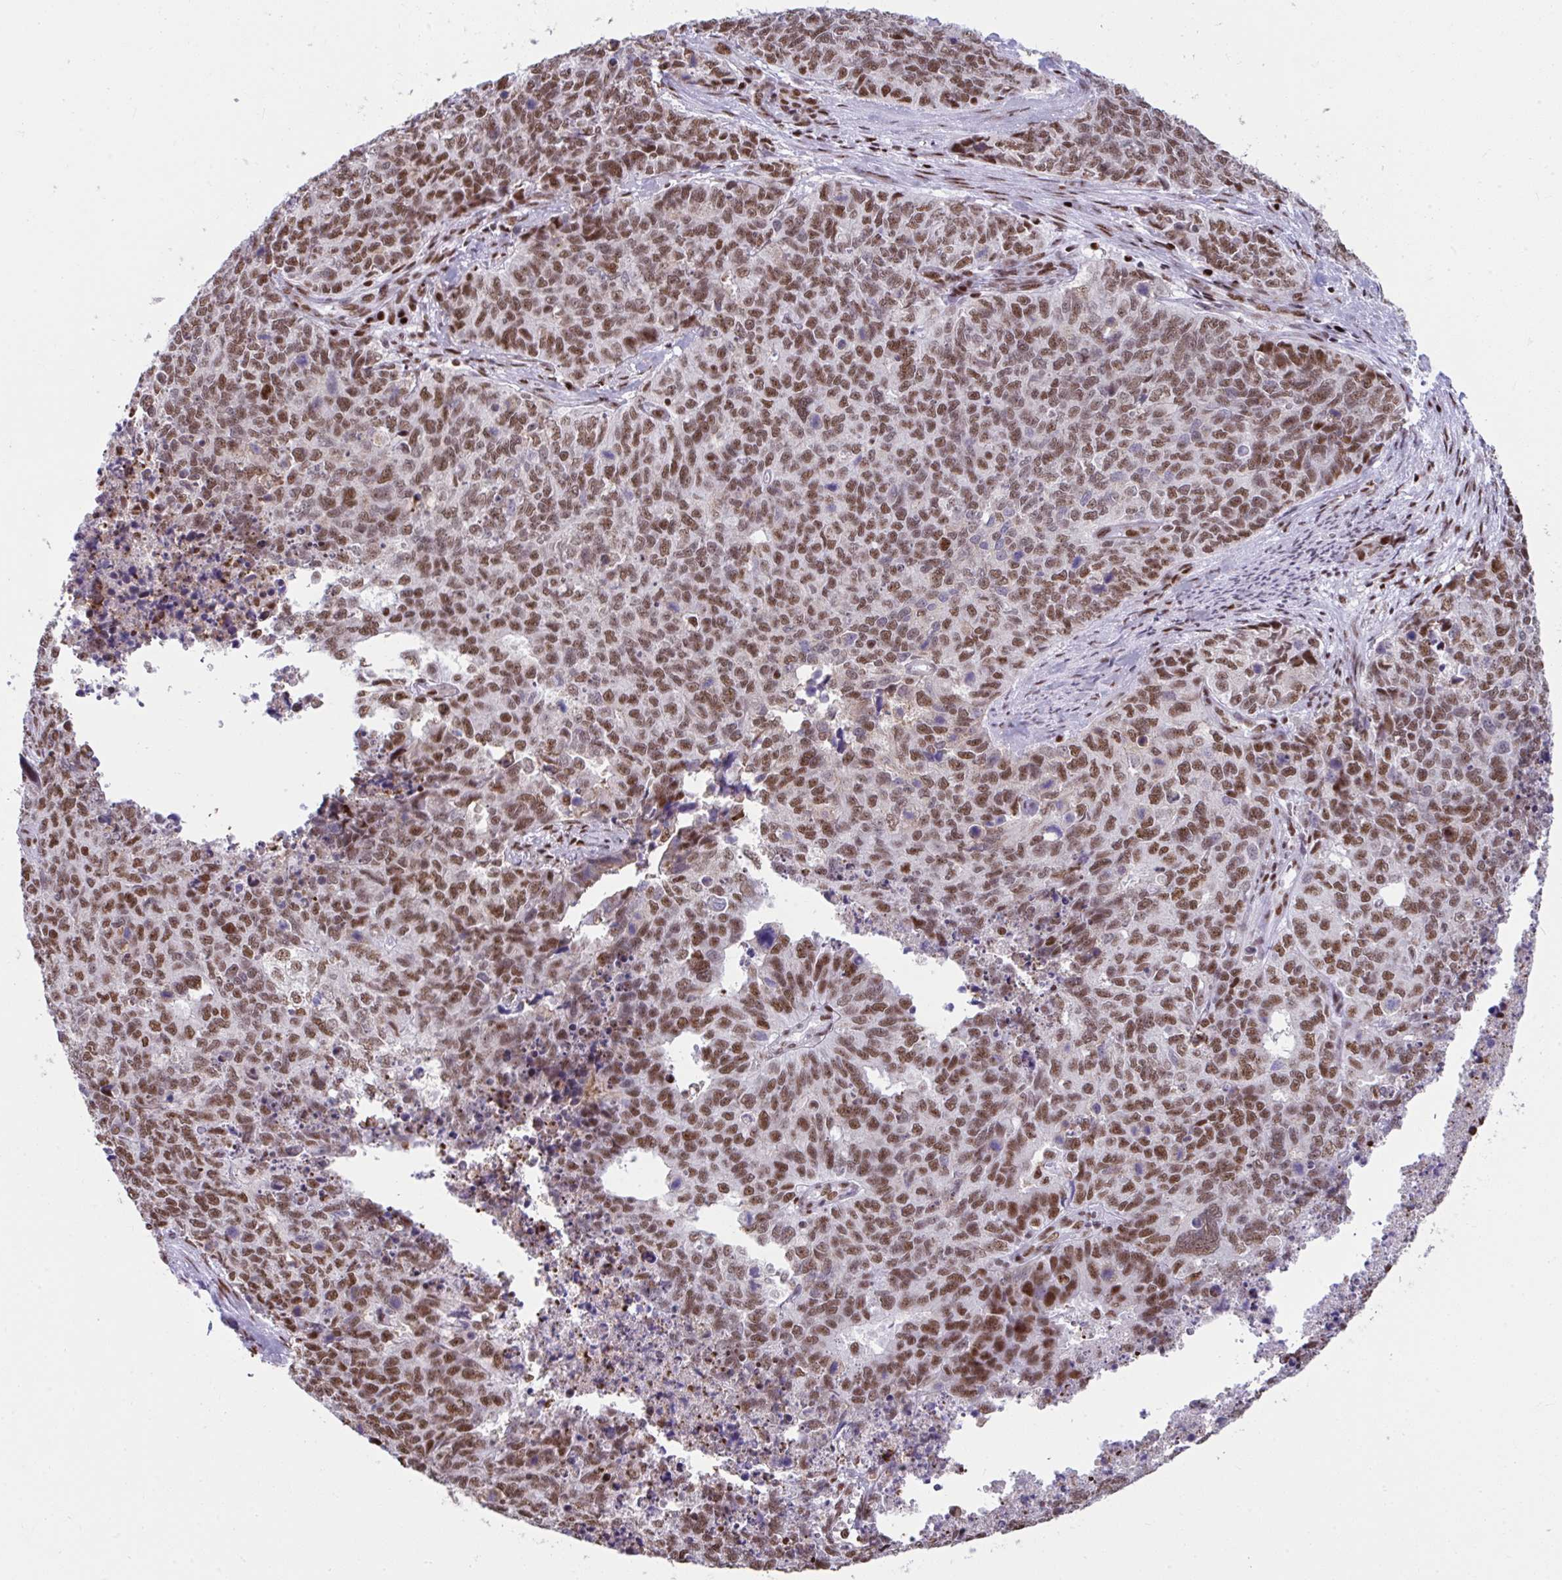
{"staining": {"intensity": "moderate", "quantity": ">75%", "location": "nuclear"}, "tissue": "cervical cancer", "cell_type": "Tumor cells", "image_type": "cancer", "snomed": [{"axis": "morphology", "description": "Adenocarcinoma, NOS"}, {"axis": "topography", "description": "Cervix"}], "caption": "A brown stain highlights moderate nuclear expression of a protein in cervical cancer tumor cells.", "gene": "SLC35C2", "patient": {"sex": "female", "age": 63}}